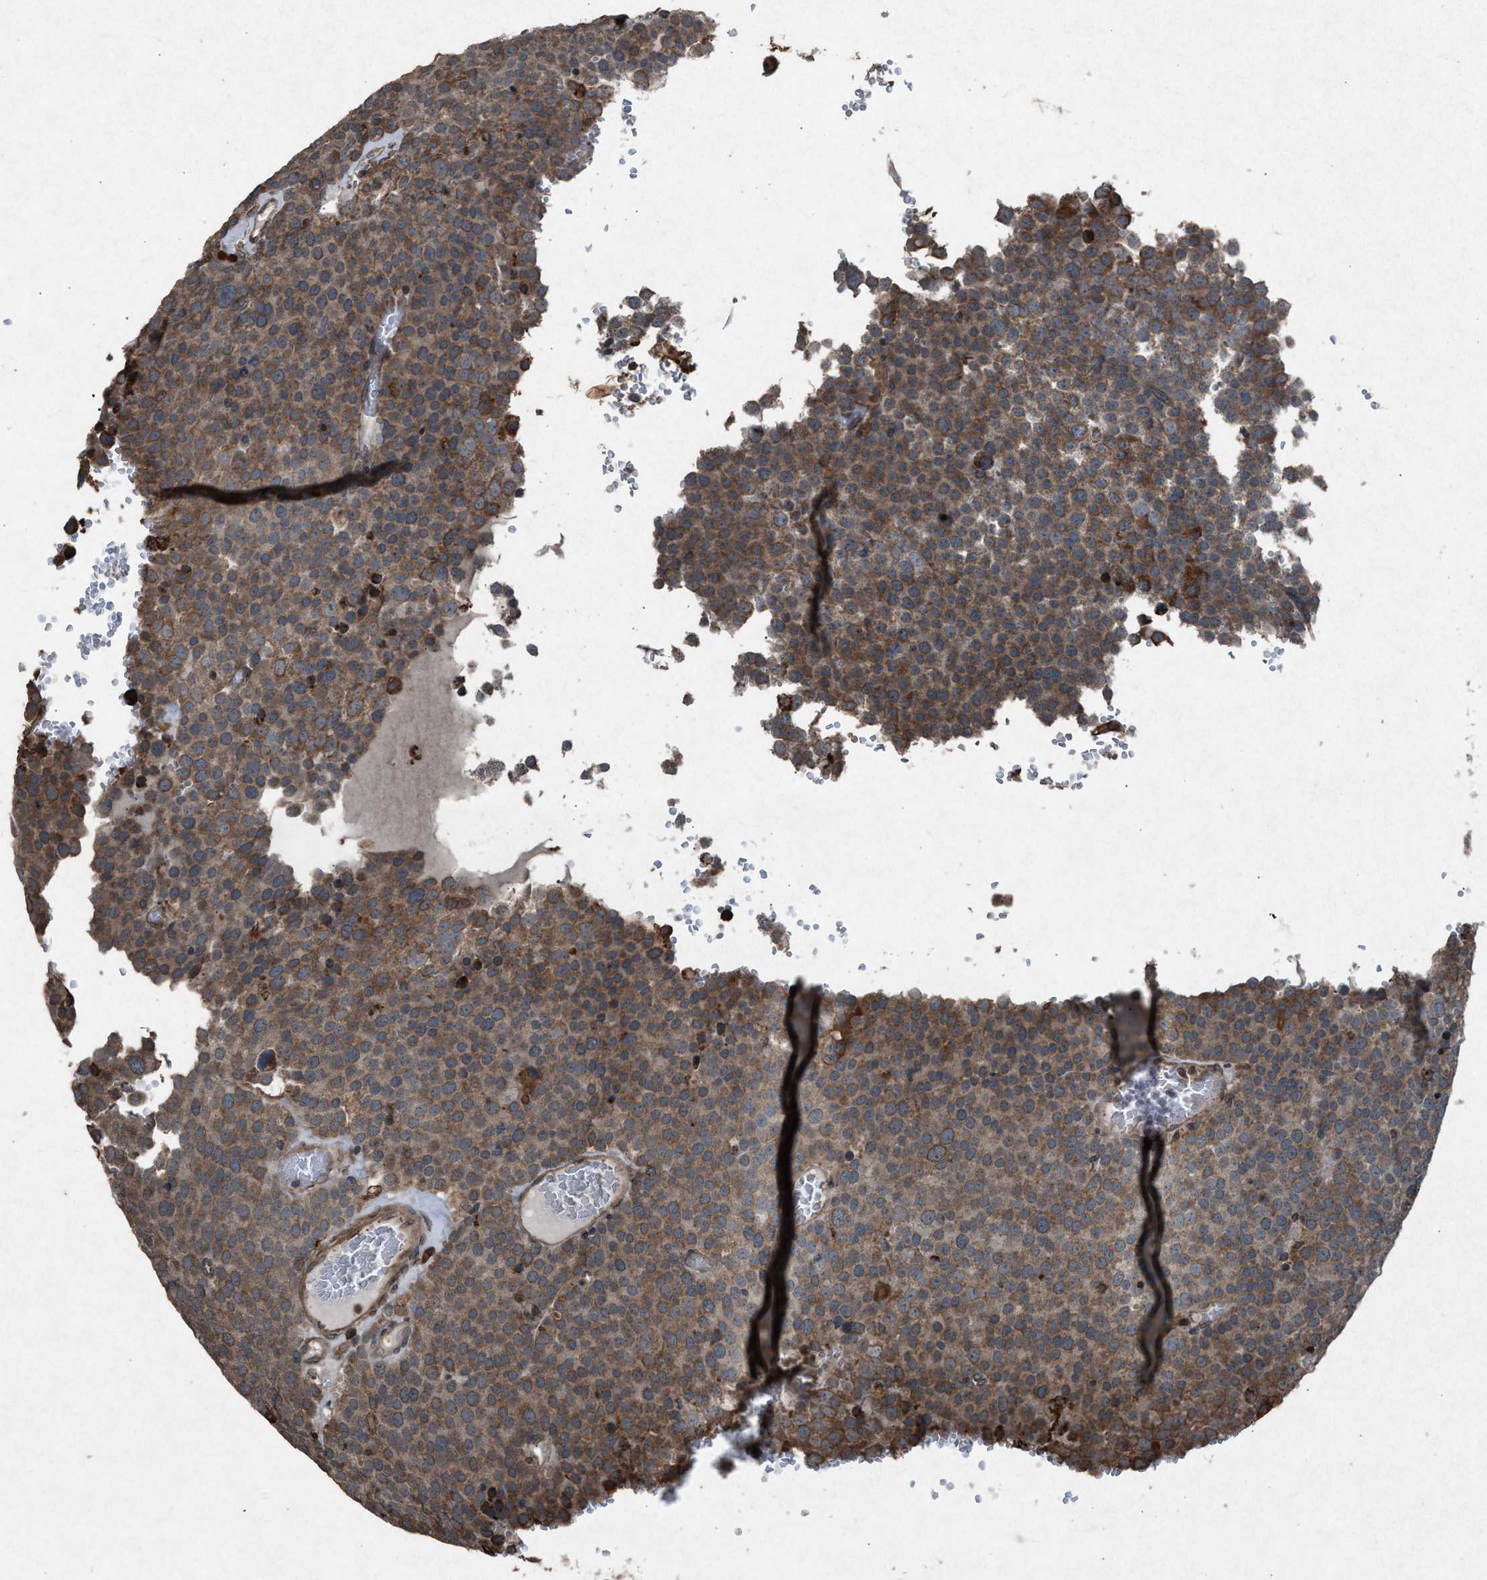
{"staining": {"intensity": "moderate", "quantity": ">75%", "location": "cytoplasmic/membranous"}, "tissue": "testis cancer", "cell_type": "Tumor cells", "image_type": "cancer", "snomed": [{"axis": "morphology", "description": "Seminoma, NOS"}, {"axis": "topography", "description": "Testis"}], "caption": "The photomicrograph shows staining of seminoma (testis), revealing moderate cytoplasmic/membranous protein positivity (brown color) within tumor cells.", "gene": "CALR", "patient": {"sex": "male", "age": 71}}